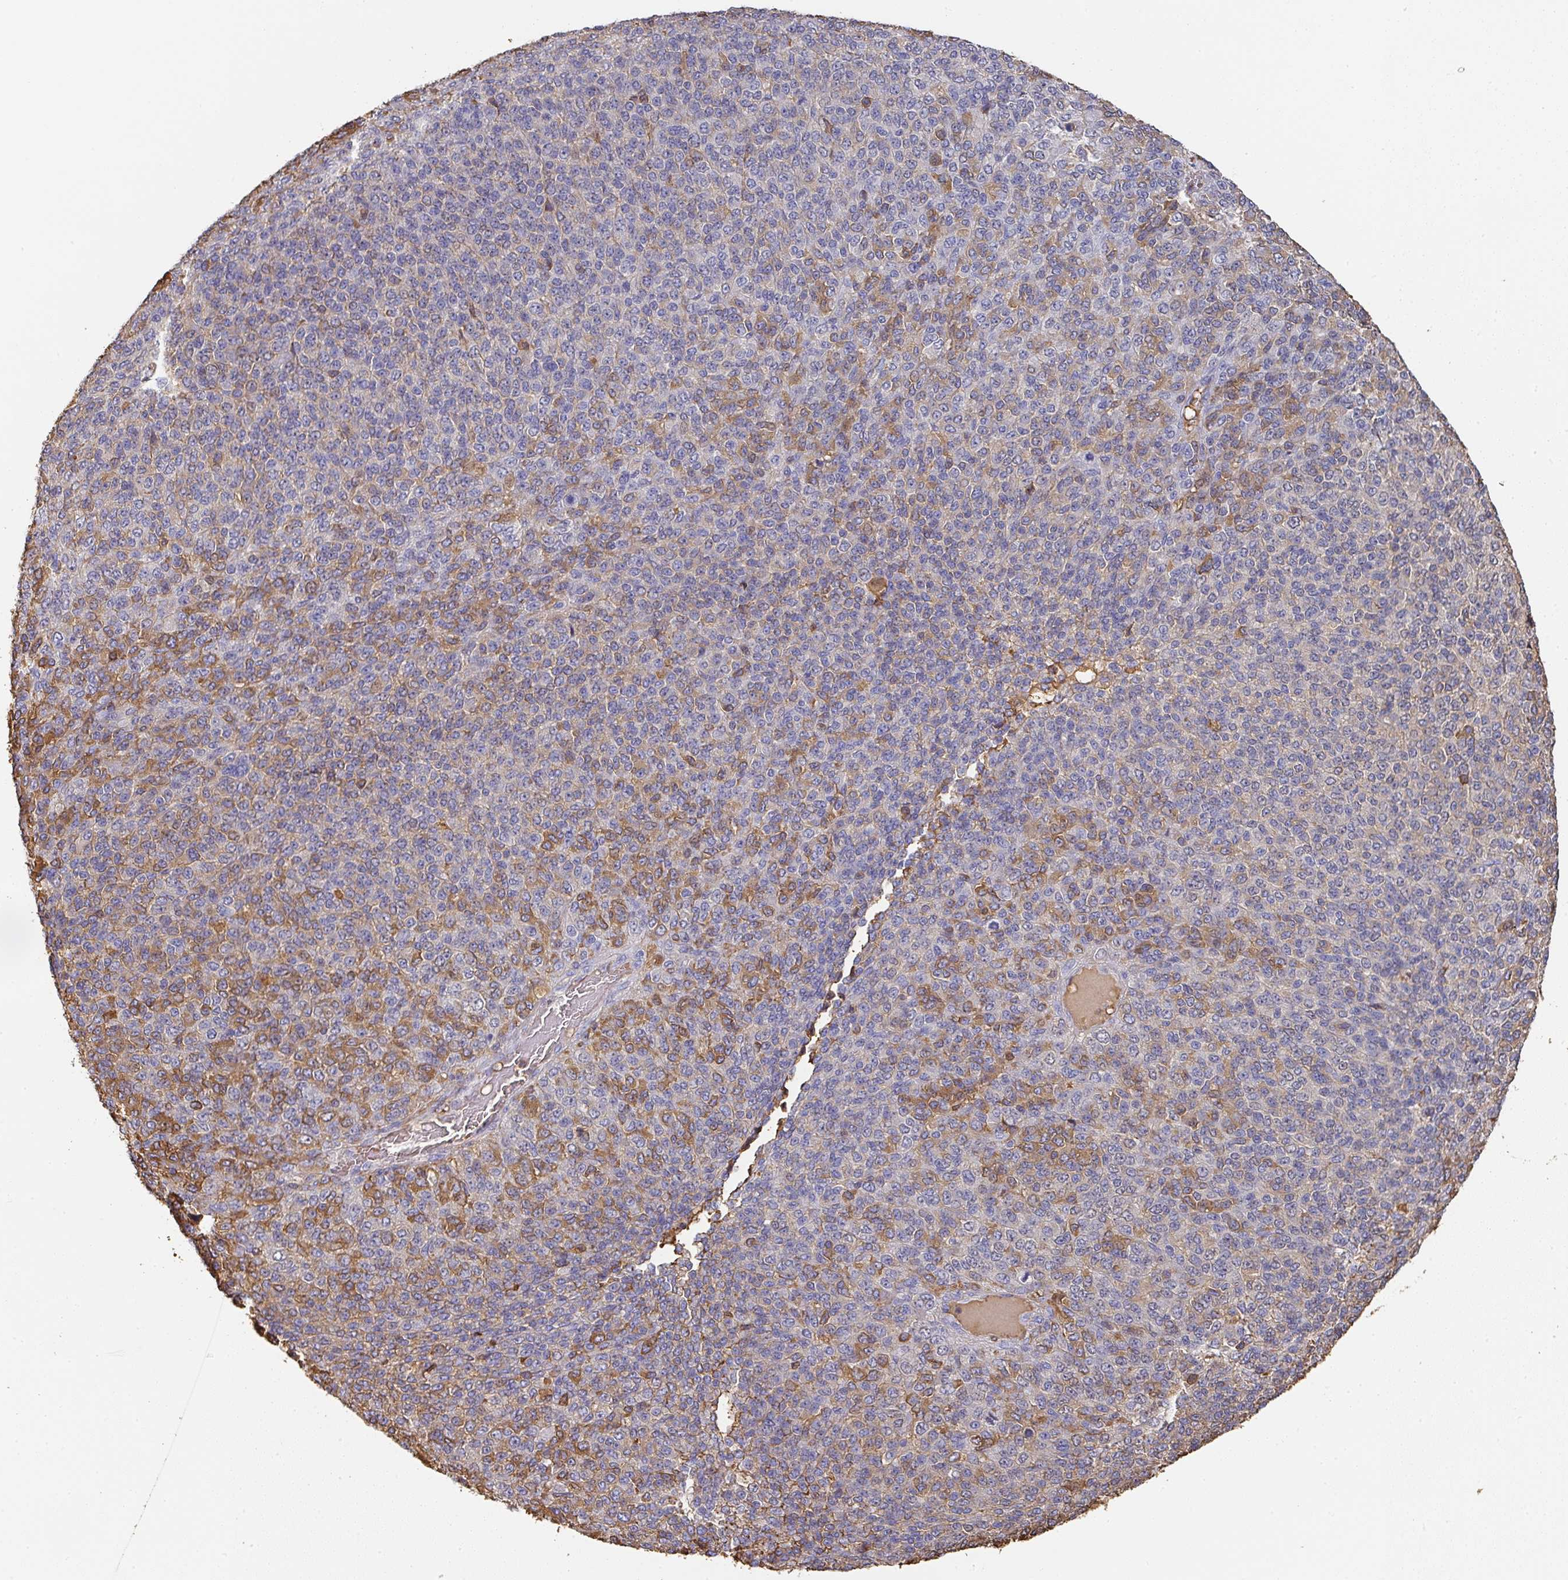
{"staining": {"intensity": "moderate", "quantity": "<25%", "location": "cytoplasmic/membranous"}, "tissue": "melanoma", "cell_type": "Tumor cells", "image_type": "cancer", "snomed": [{"axis": "morphology", "description": "Malignant melanoma, Metastatic site"}, {"axis": "topography", "description": "Brain"}], "caption": "Immunohistochemical staining of malignant melanoma (metastatic site) displays low levels of moderate cytoplasmic/membranous positivity in about <25% of tumor cells.", "gene": "ALB", "patient": {"sex": "female", "age": 56}}